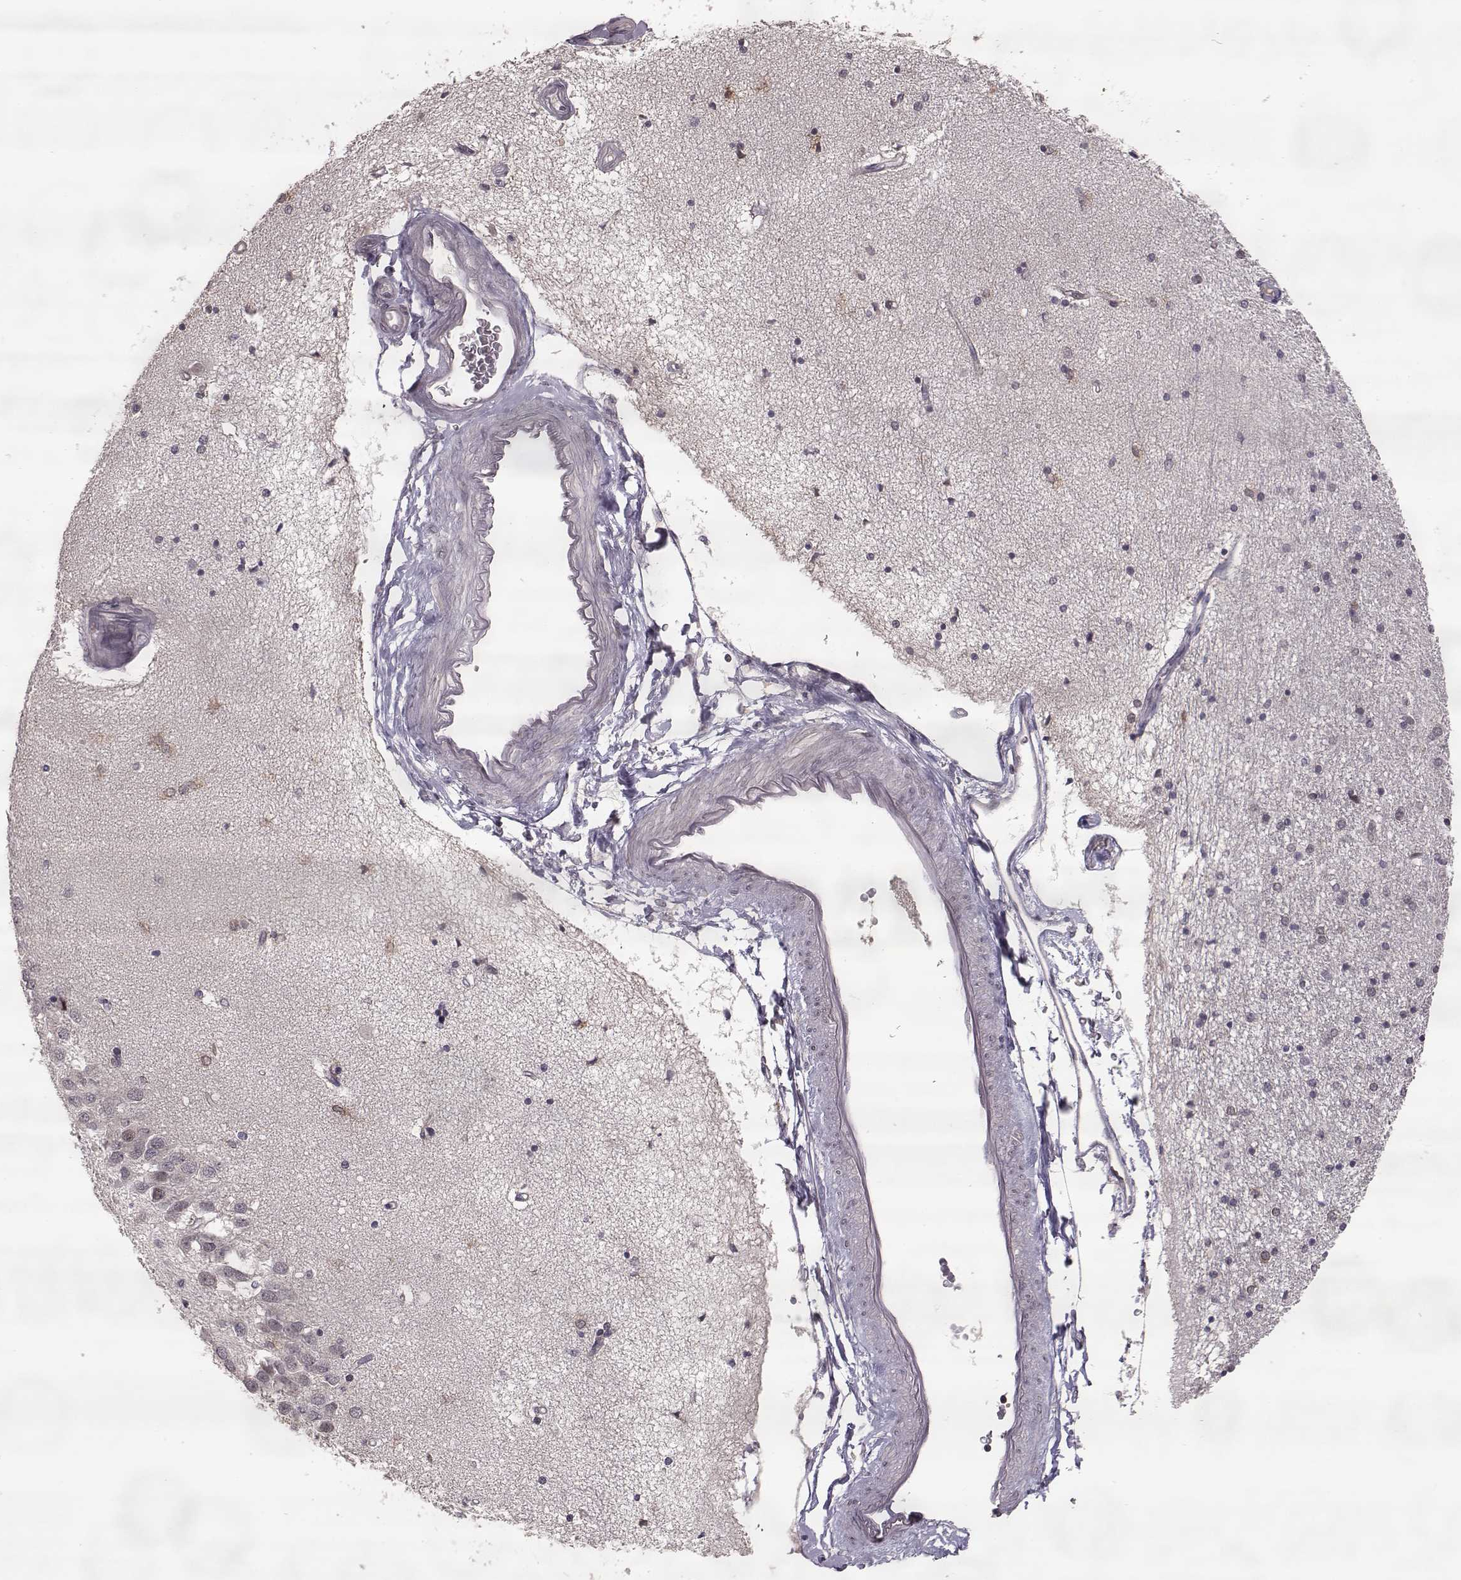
{"staining": {"intensity": "negative", "quantity": "none", "location": "none"}, "tissue": "hippocampus", "cell_type": "Glial cells", "image_type": "normal", "snomed": [{"axis": "morphology", "description": "Normal tissue, NOS"}, {"axis": "topography", "description": "Hippocampus"}], "caption": "The image demonstrates no significant expression in glial cells of hippocampus.", "gene": "ELOVL5", "patient": {"sex": "female", "age": 54}}